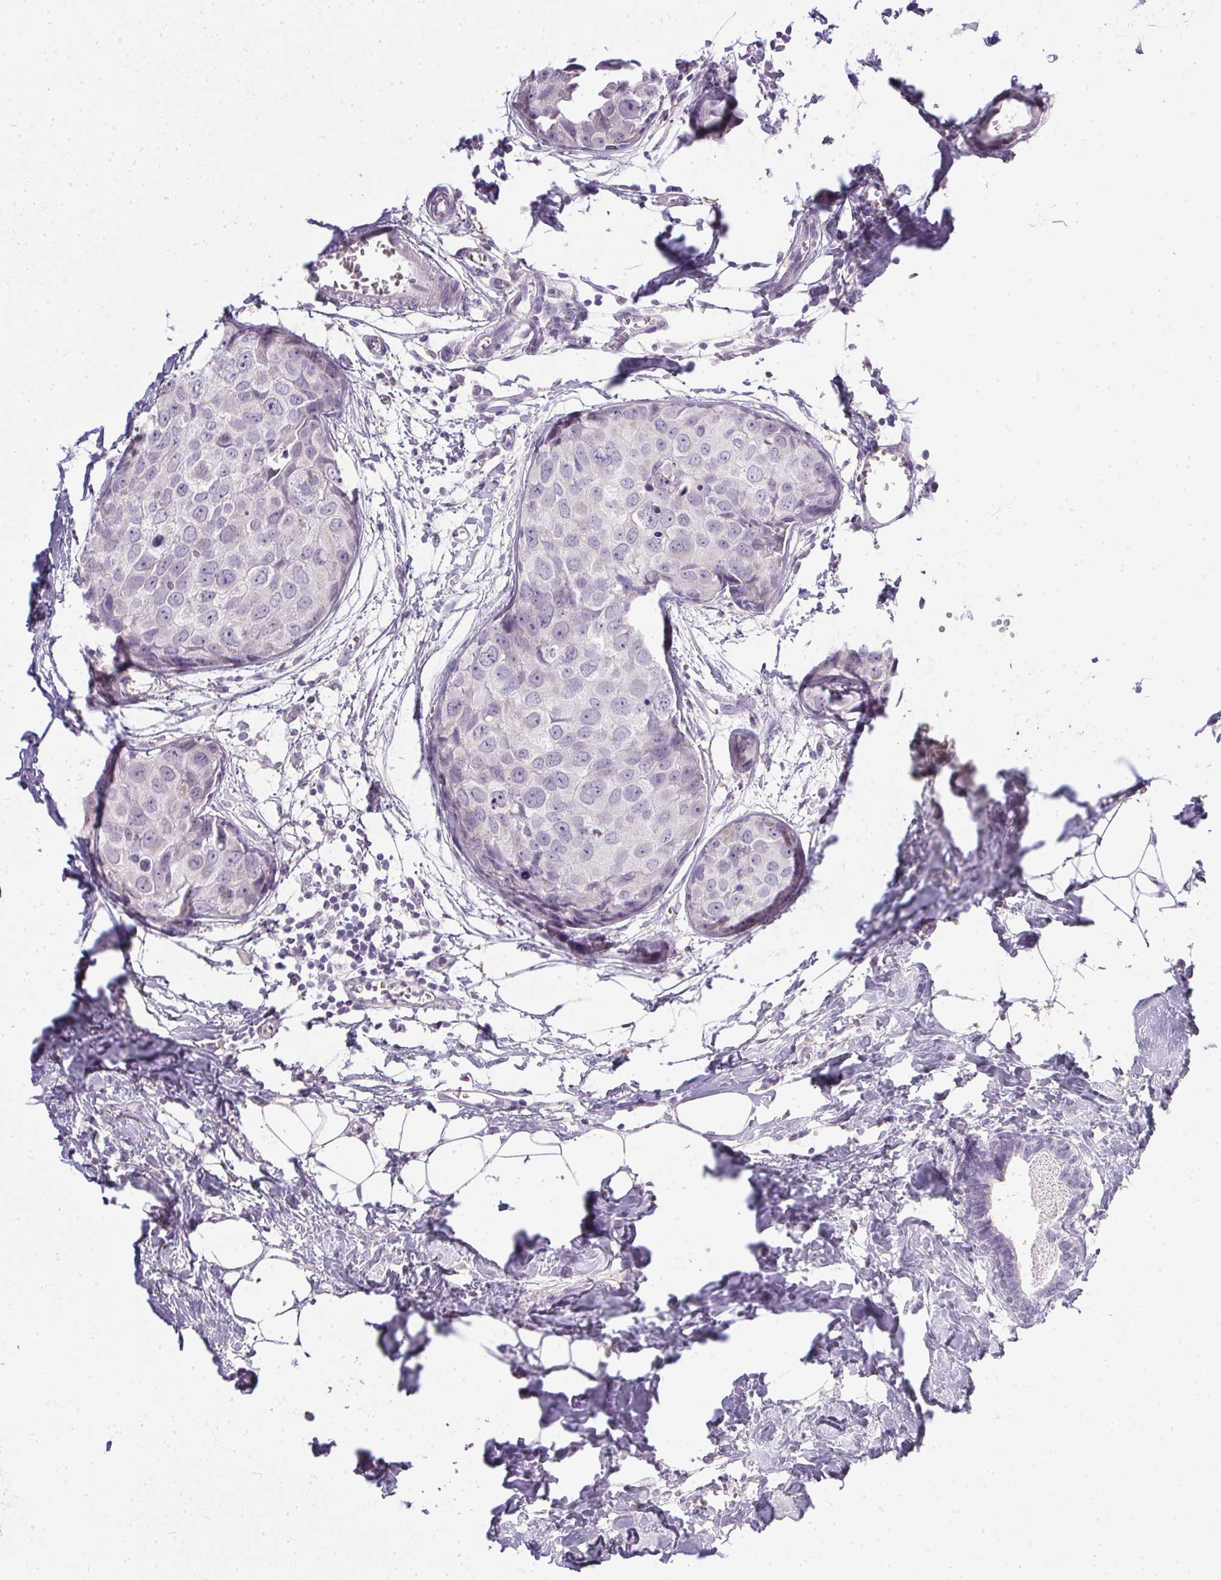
{"staining": {"intensity": "negative", "quantity": "none", "location": "none"}, "tissue": "breast cancer", "cell_type": "Tumor cells", "image_type": "cancer", "snomed": [{"axis": "morphology", "description": "Duct carcinoma"}, {"axis": "topography", "description": "Breast"}], "caption": "Intraductal carcinoma (breast) stained for a protein using immunohistochemistry displays no expression tumor cells.", "gene": "PRL", "patient": {"sex": "female", "age": 38}}